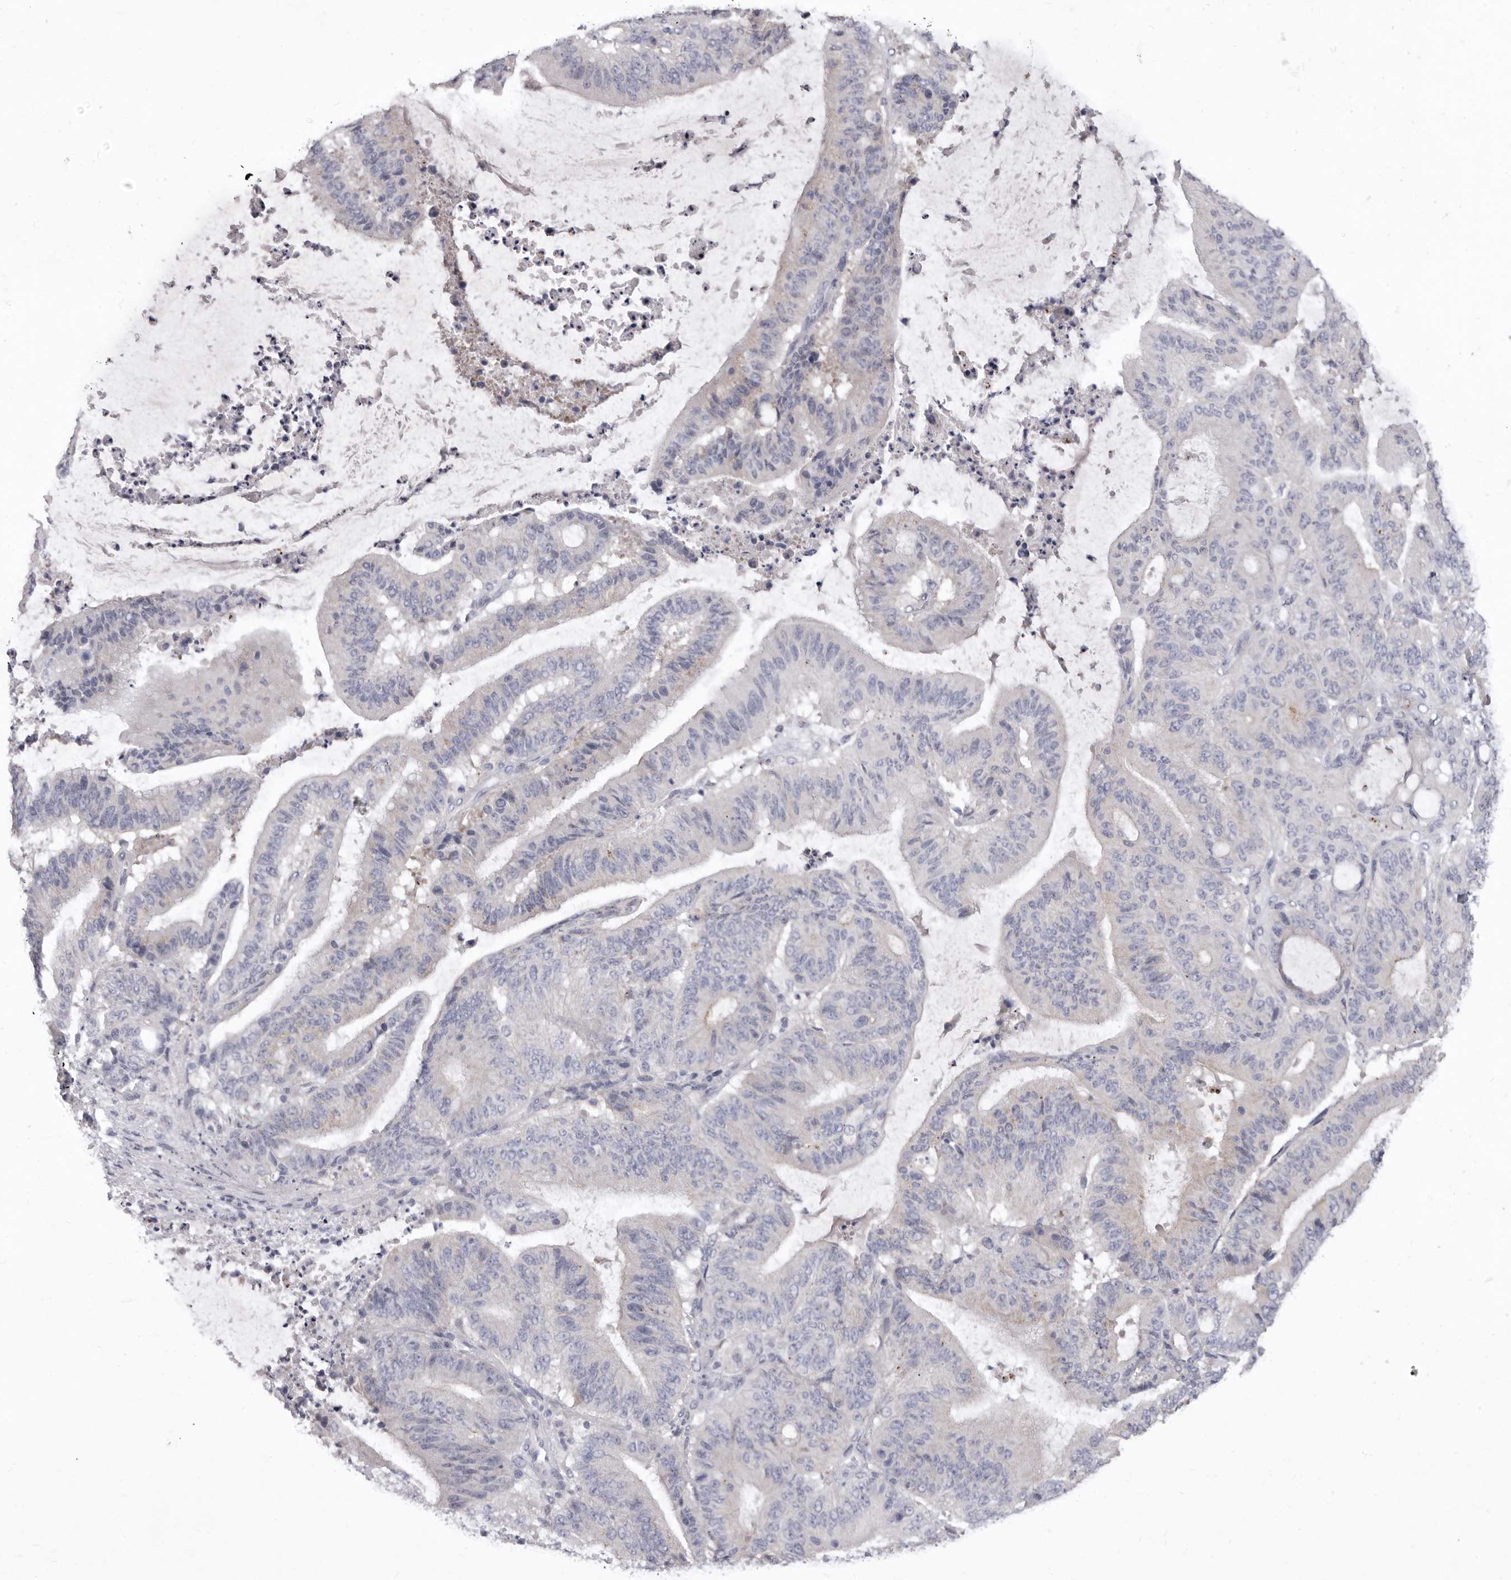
{"staining": {"intensity": "negative", "quantity": "none", "location": "none"}, "tissue": "liver cancer", "cell_type": "Tumor cells", "image_type": "cancer", "snomed": [{"axis": "morphology", "description": "Normal tissue, NOS"}, {"axis": "morphology", "description": "Cholangiocarcinoma"}, {"axis": "topography", "description": "Liver"}, {"axis": "topography", "description": "Peripheral nerve tissue"}], "caption": "A high-resolution image shows IHC staining of liver cancer, which demonstrates no significant positivity in tumor cells.", "gene": "P2RX6", "patient": {"sex": "female", "age": 73}}